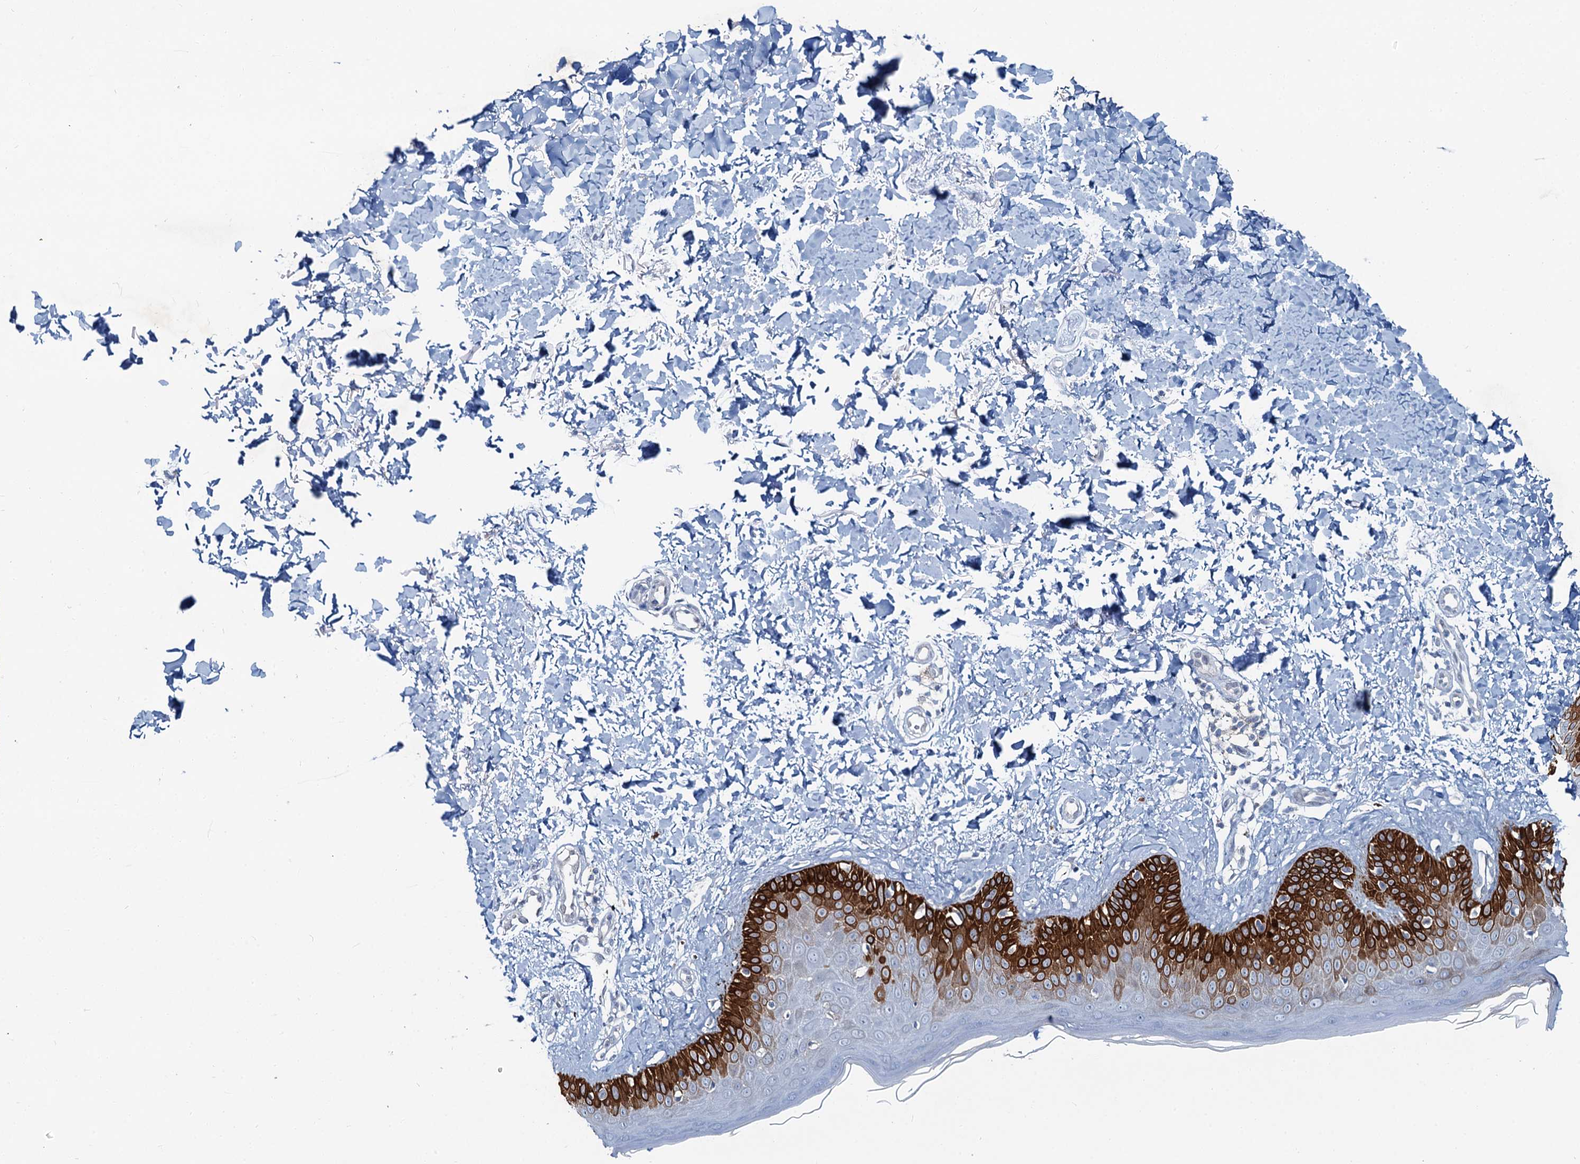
{"staining": {"intensity": "negative", "quantity": "none", "location": "none"}, "tissue": "skin", "cell_type": "Fibroblasts", "image_type": "normal", "snomed": [{"axis": "morphology", "description": "Normal tissue, NOS"}, {"axis": "topography", "description": "Skin"}], "caption": "Immunohistochemistry (IHC) of unremarkable human skin demonstrates no positivity in fibroblasts. (Stains: DAB (3,3'-diaminobenzidine) immunohistochemistry with hematoxylin counter stain, Microscopy: brightfield microscopy at high magnification).", "gene": "ASTE1", "patient": {"sex": "male", "age": 52}}